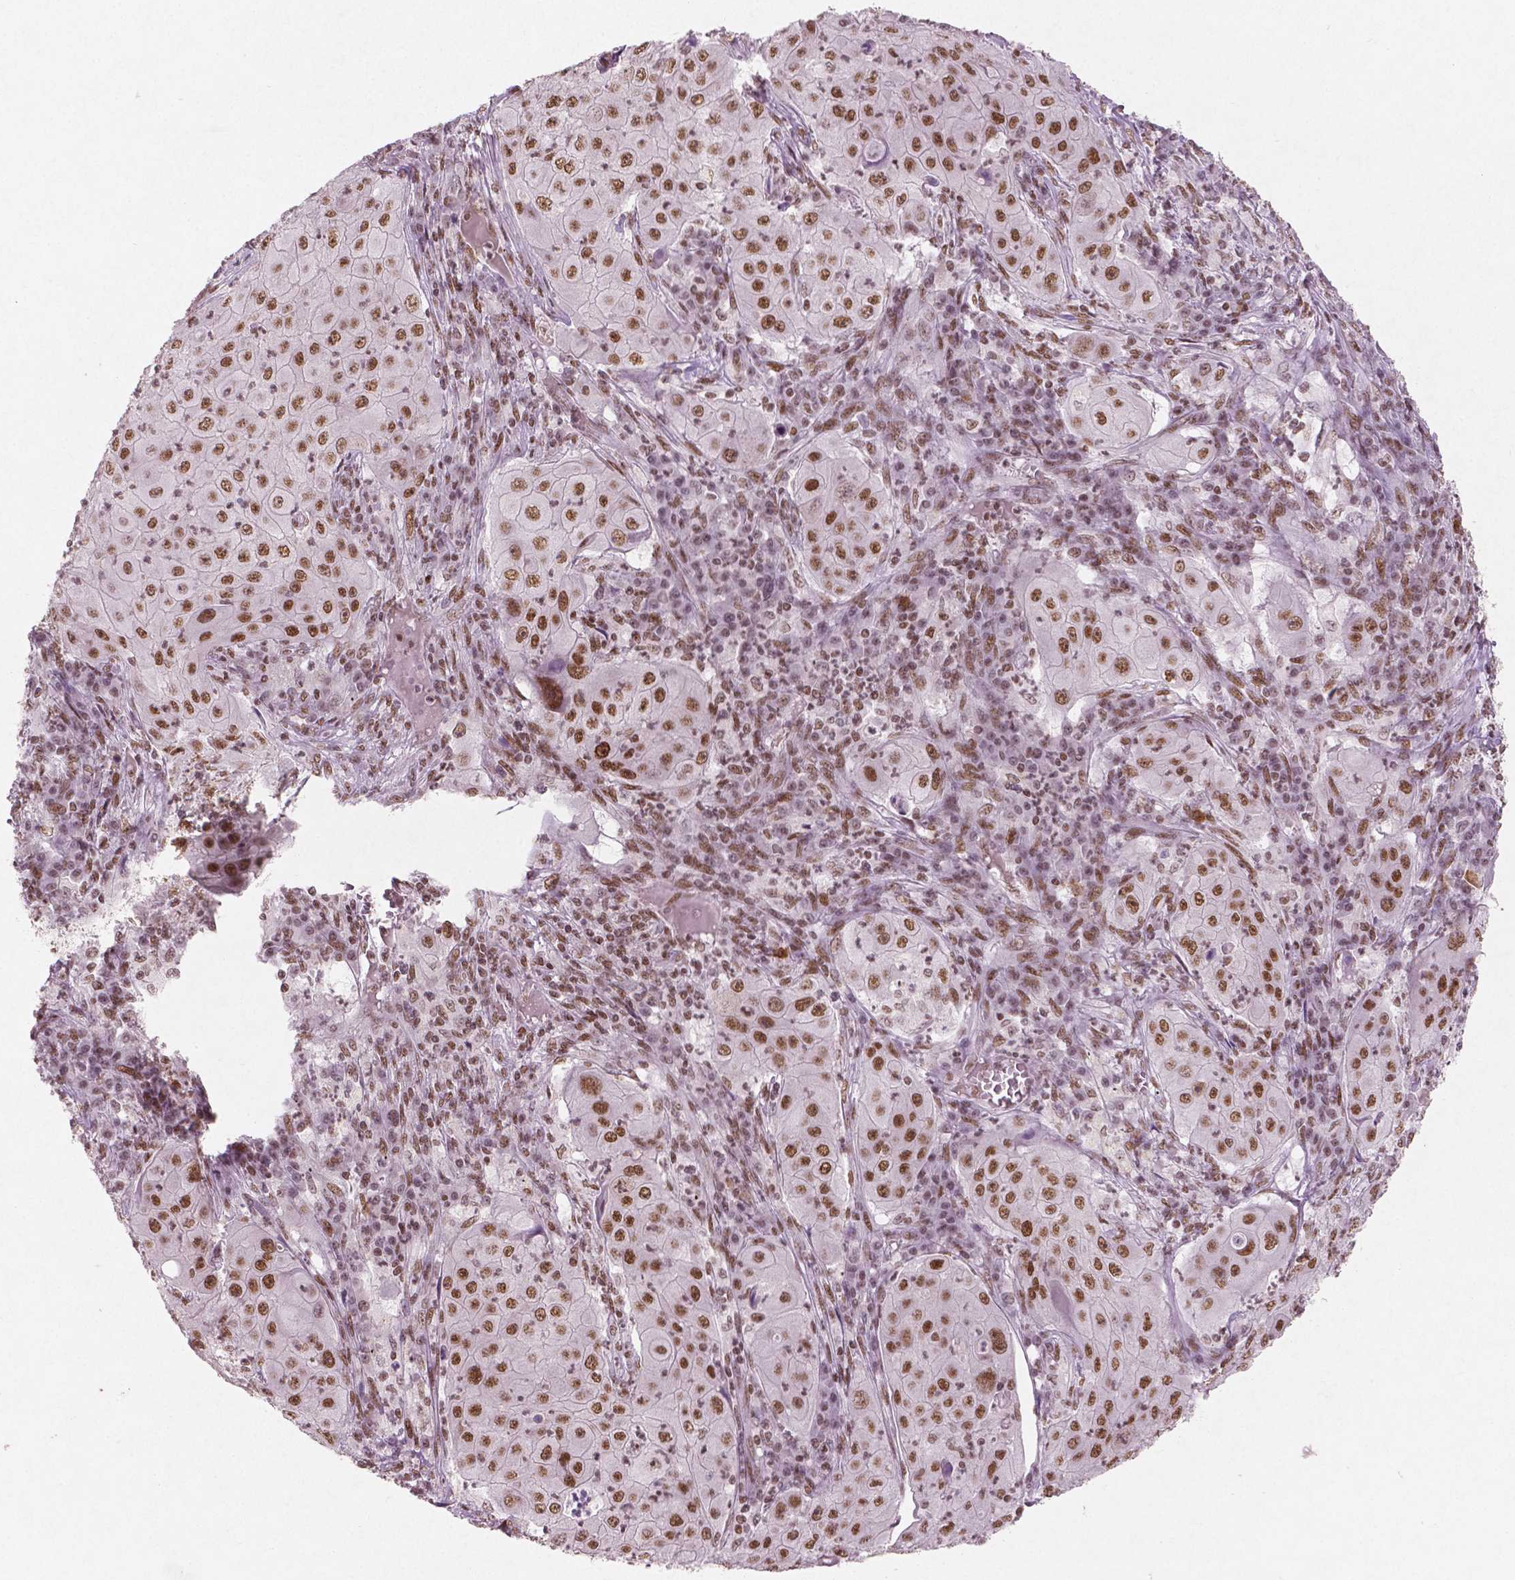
{"staining": {"intensity": "moderate", "quantity": ">75%", "location": "nuclear"}, "tissue": "lung cancer", "cell_type": "Tumor cells", "image_type": "cancer", "snomed": [{"axis": "morphology", "description": "Squamous cell carcinoma, NOS"}, {"axis": "topography", "description": "Lung"}], "caption": "This micrograph exhibits lung cancer (squamous cell carcinoma) stained with immunohistochemistry (IHC) to label a protein in brown. The nuclear of tumor cells show moderate positivity for the protein. Nuclei are counter-stained blue.", "gene": "BRD4", "patient": {"sex": "female", "age": 59}}